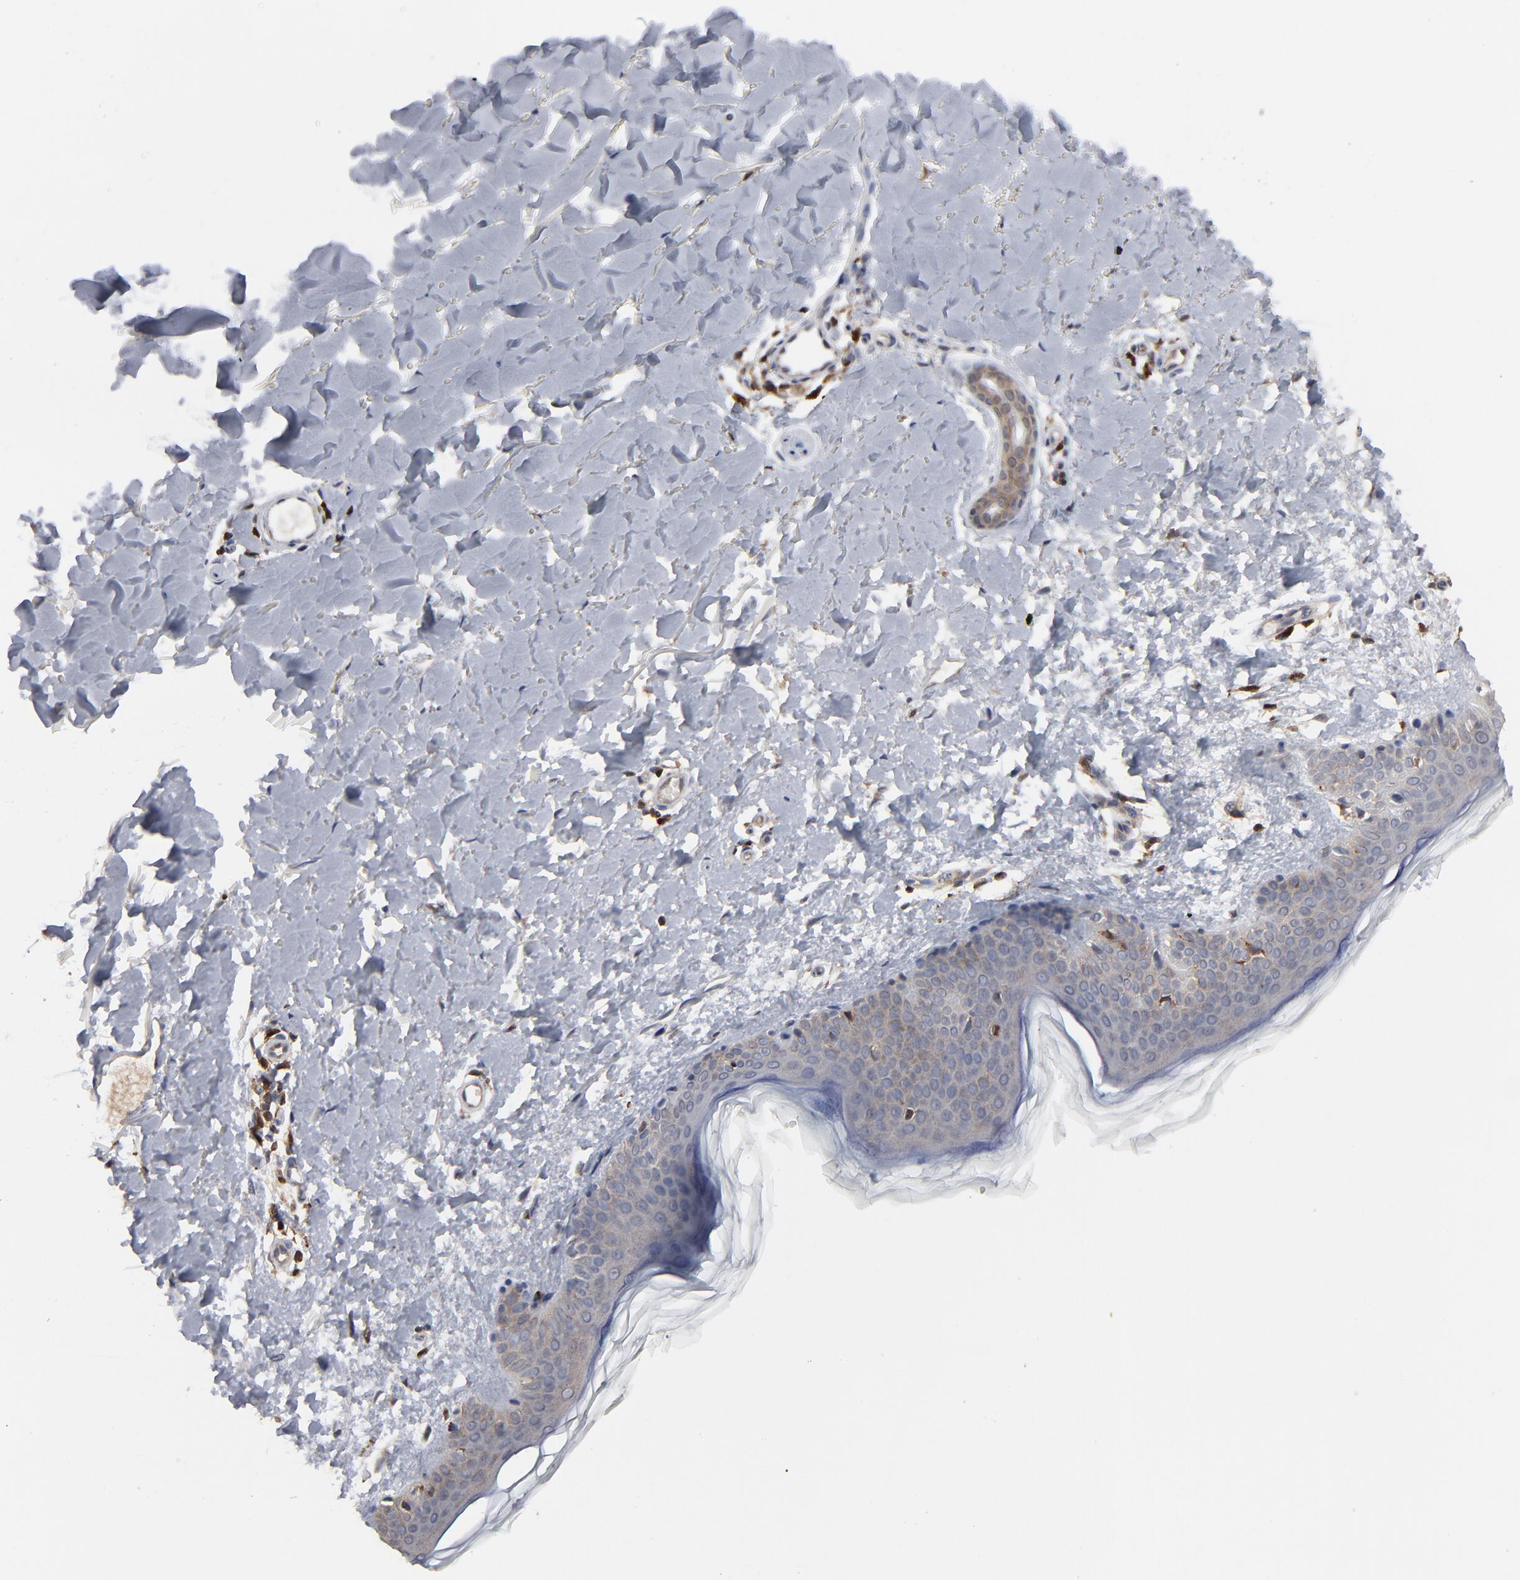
{"staining": {"intensity": "negative", "quantity": "none", "location": "none"}, "tissue": "skin", "cell_type": "Fibroblasts", "image_type": "normal", "snomed": [{"axis": "morphology", "description": "Normal tissue, NOS"}, {"axis": "topography", "description": "Skin"}], "caption": "Immunohistochemistry (IHC) histopathology image of normal skin: skin stained with DAB demonstrates no significant protein expression in fibroblasts.", "gene": "MAP2K1", "patient": {"sex": "female", "age": 56}}